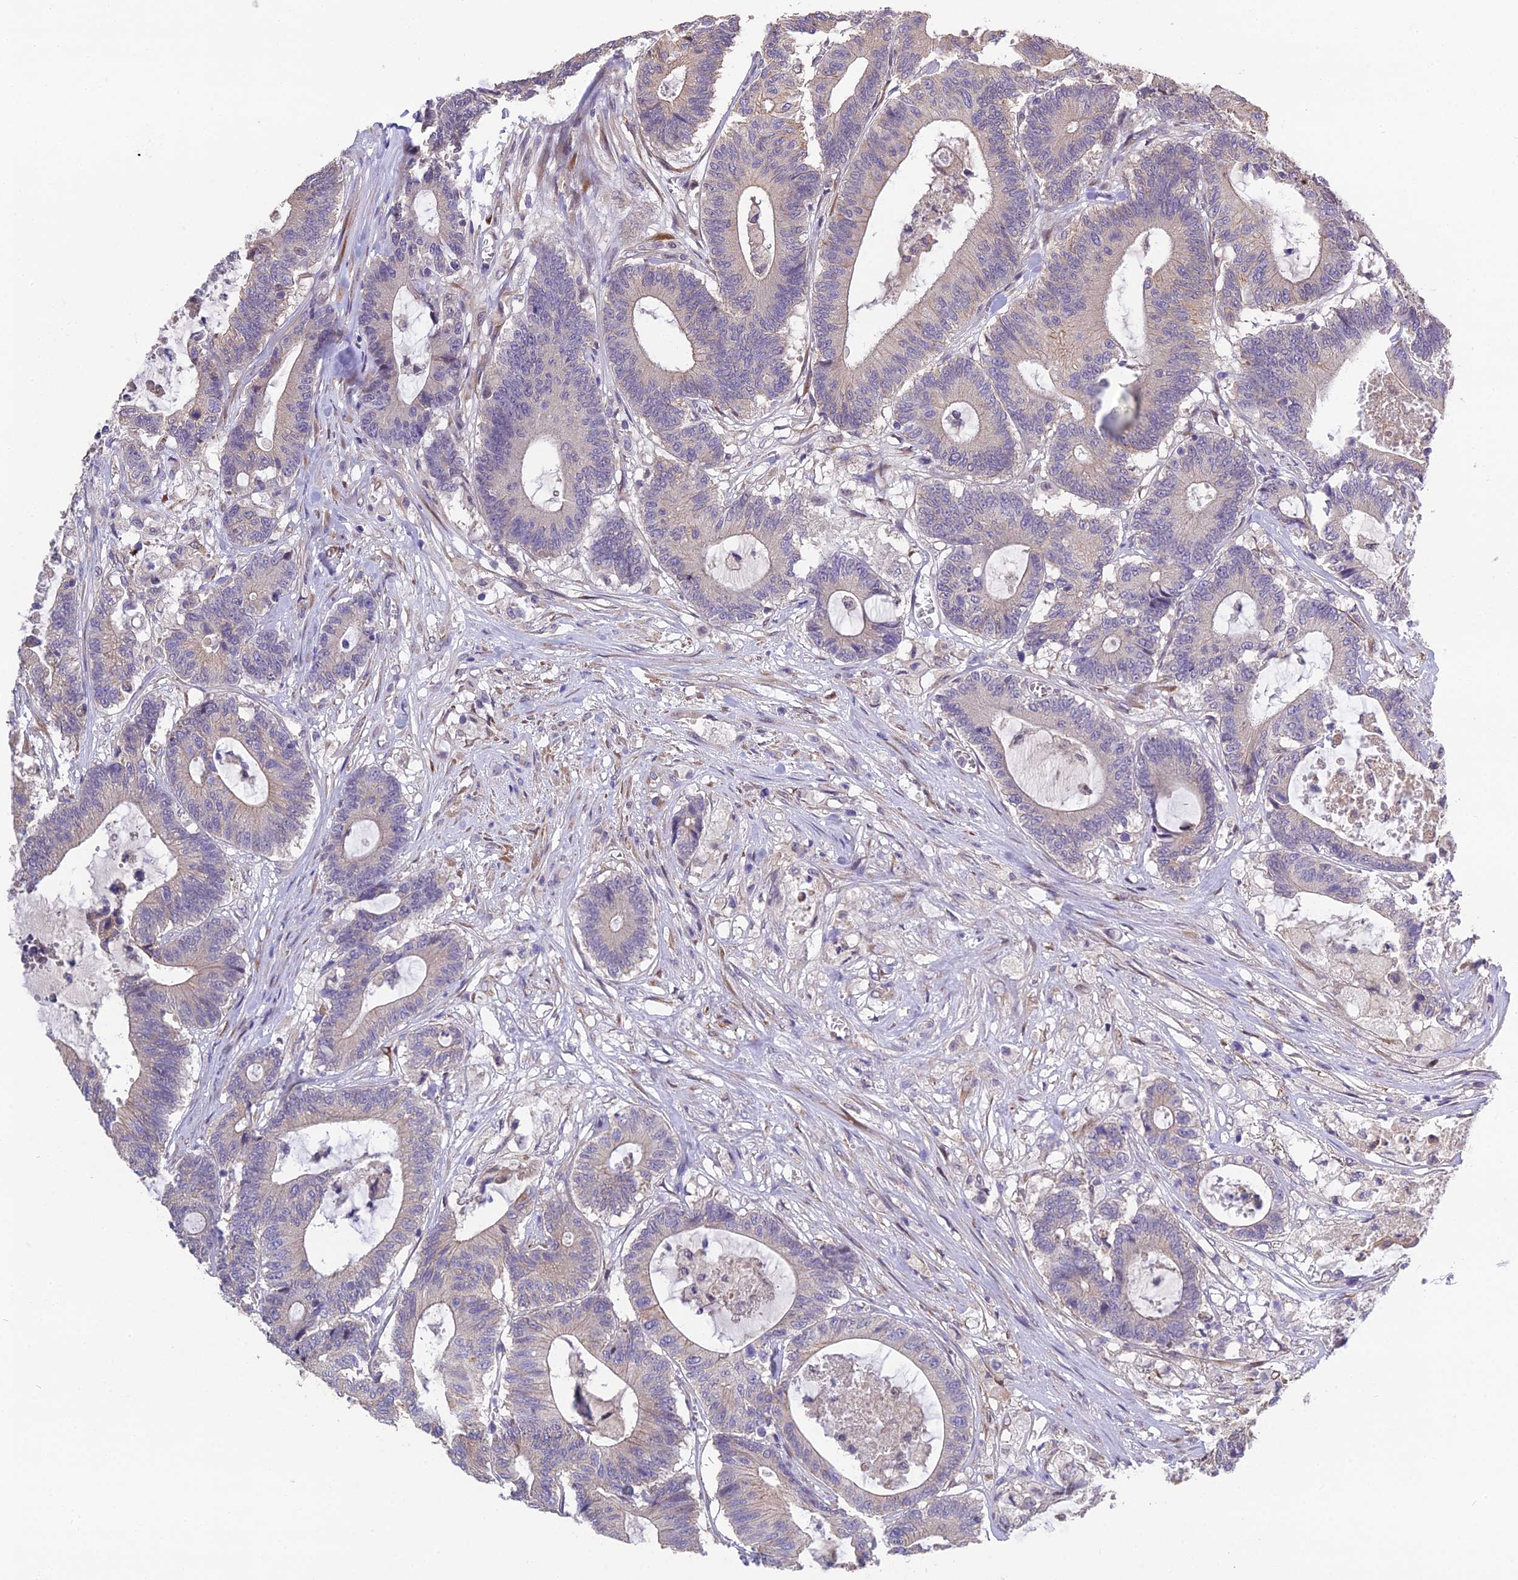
{"staining": {"intensity": "negative", "quantity": "none", "location": "none"}, "tissue": "colorectal cancer", "cell_type": "Tumor cells", "image_type": "cancer", "snomed": [{"axis": "morphology", "description": "Adenocarcinoma, NOS"}, {"axis": "topography", "description": "Colon"}], "caption": "Colorectal cancer stained for a protein using immunohistochemistry (IHC) shows no positivity tumor cells.", "gene": "PUS10", "patient": {"sex": "female", "age": 84}}